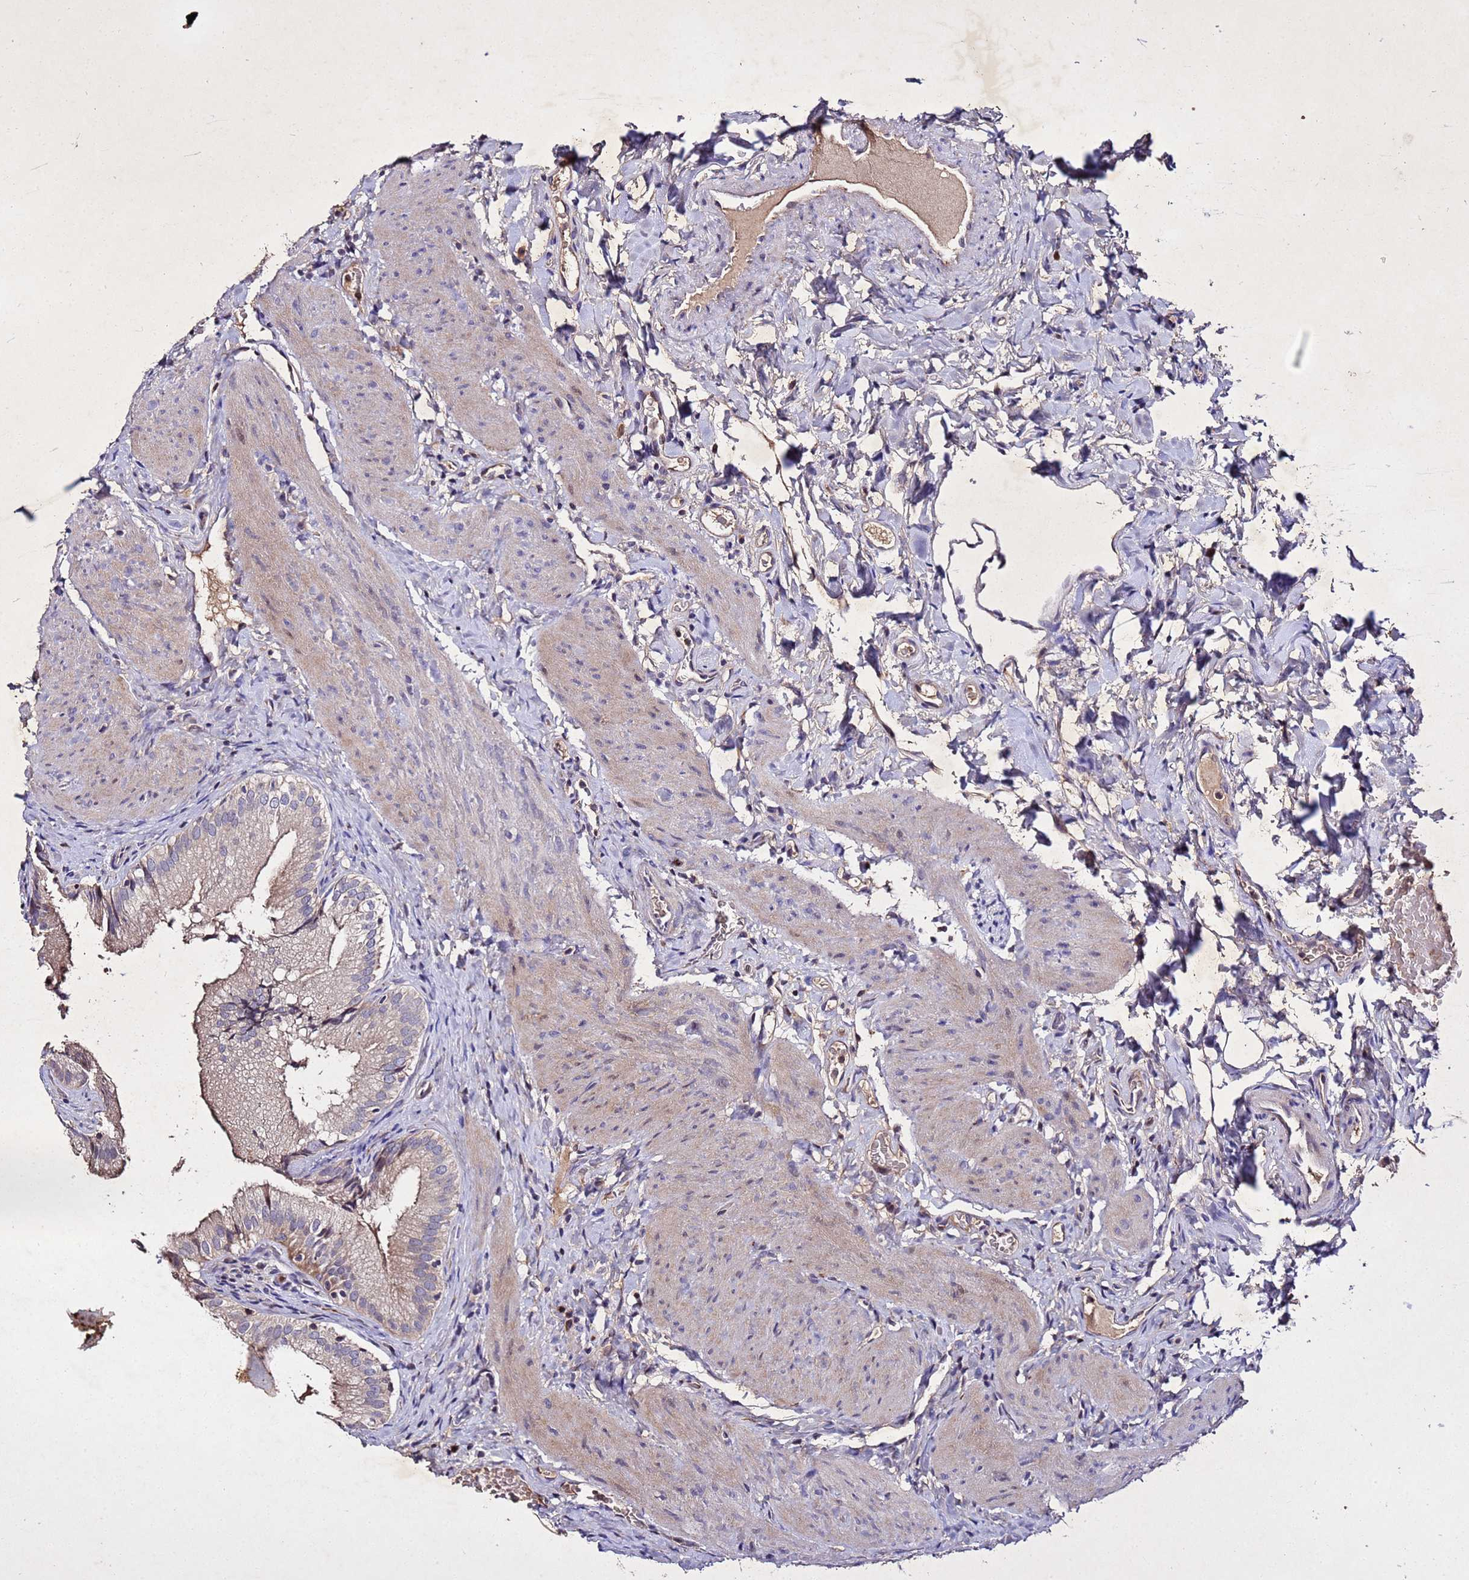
{"staining": {"intensity": "weak", "quantity": "25%-75%", "location": "cytoplasmic/membranous"}, "tissue": "gallbladder", "cell_type": "Glandular cells", "image_type": "normal", "snomed": [{"axis": "morphology", "description": "Normal tissue, NOS"}, {"axis": "topography", "description": "Gallbladder"}], "caption": "Immunohistochemistry histopathology image of benign gallbladder: gallbladder stained using immunohistochemistry demonstrates low levels of weak protein expression localized specifically in the cytoplasmic/membranous of glandular cells, appearing as a cytoplasmic/membranous brown color.", "gene": "SV2B", "patient": {"sex": "female", "age": 30}}